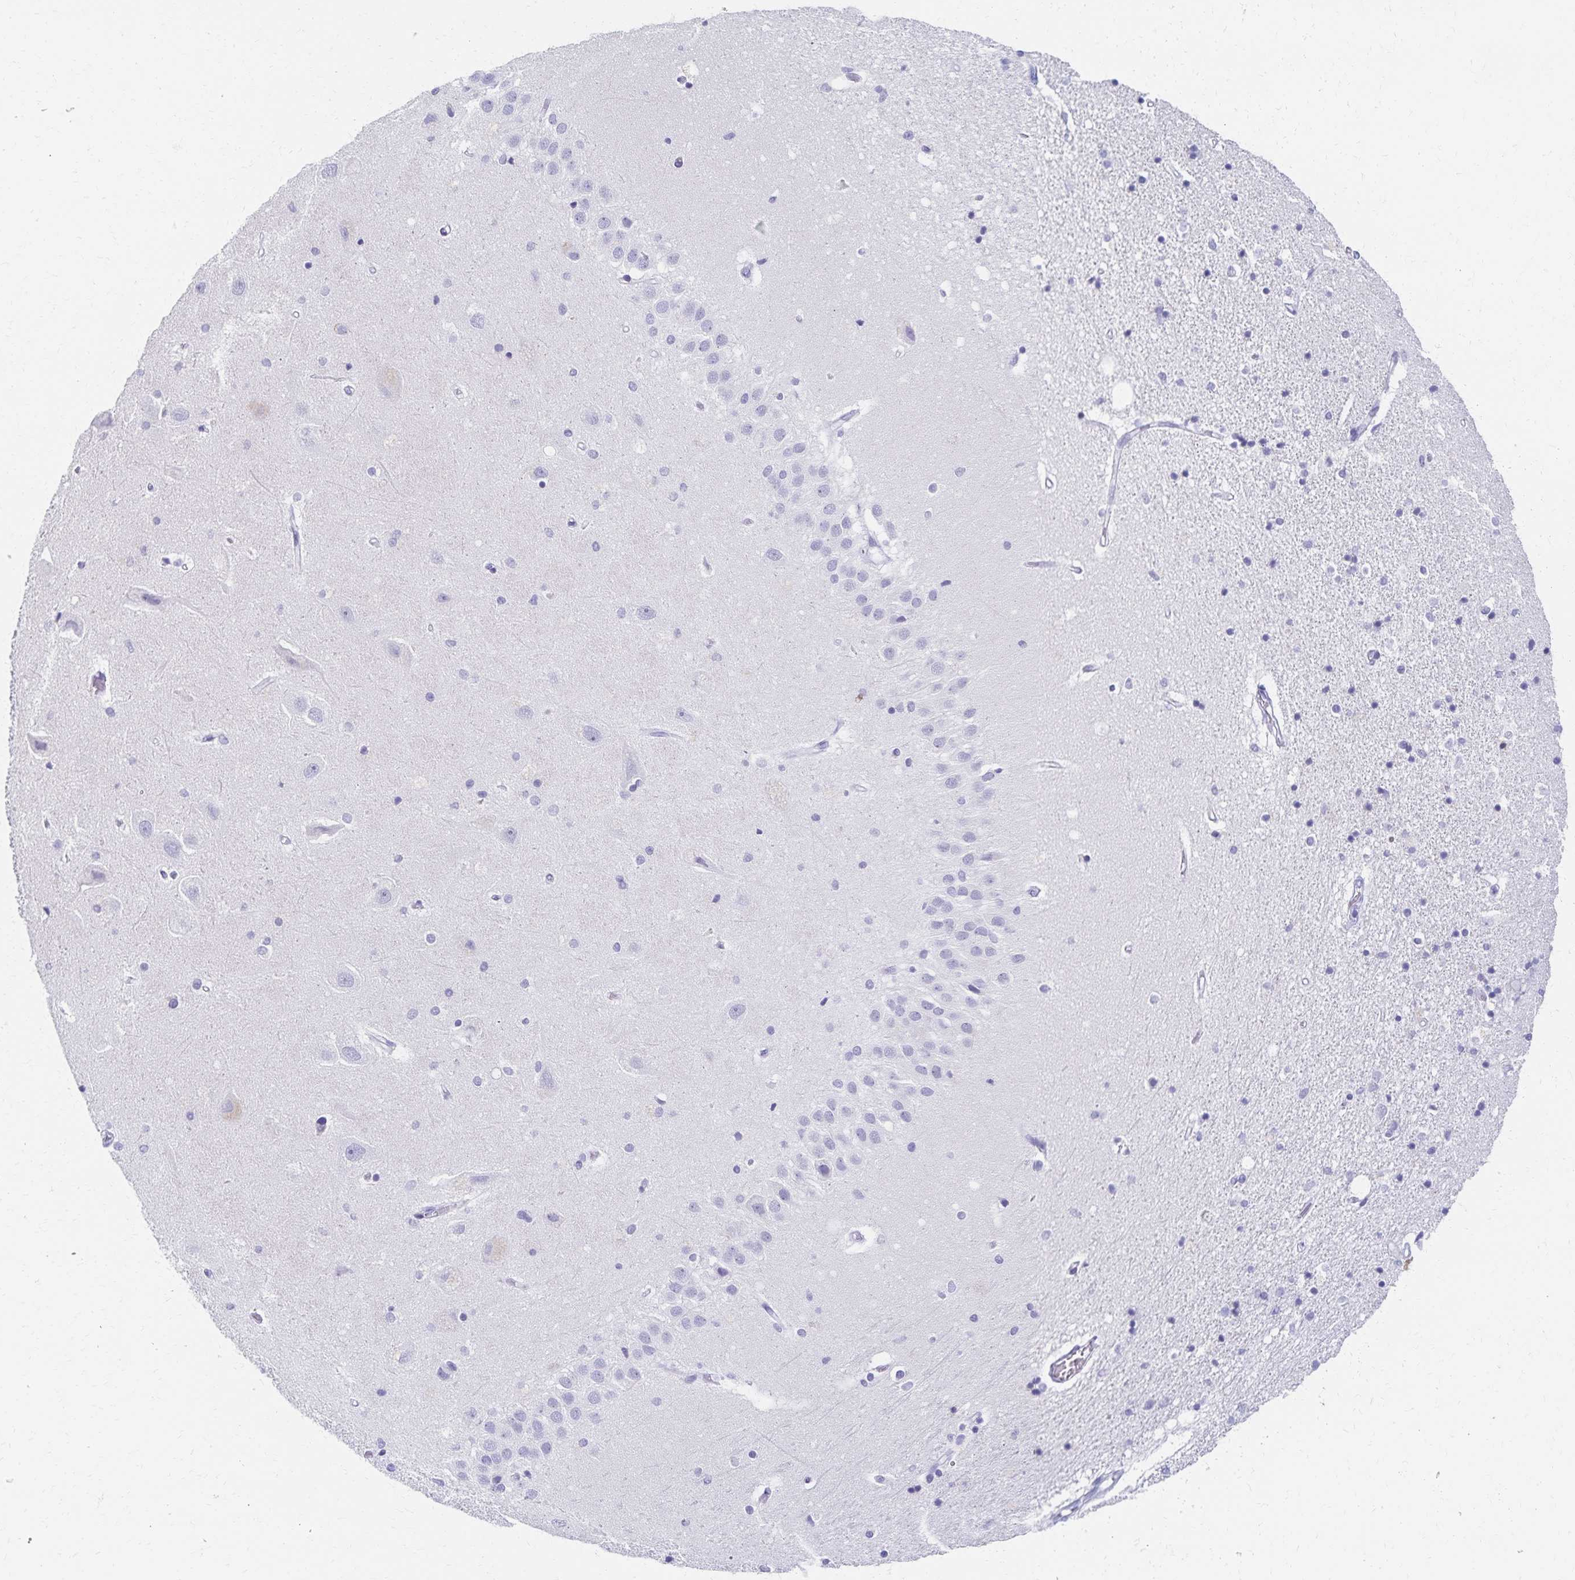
{"staining": {"intensity": "negative", "quantity": "none", "location": "none"}, "tissue": "hippocampus", "cell_type": "Glial cells", "image_type": "normal", "snomed": [{"axis": "morphology", "description": "Normal tissue, NOS"}, {"axis": "topography", "description": "Hippocampus"}], "caption": "This photomicrograph is of normal hippocampus stained with immunohistochemistry (IHC) to label a protein in brown with the nuclei are counter-stained blue. There is no positivity in glial cells. (Brightfield microscopy of DAB (3,3'-diaminobenzidine) IHC at high magnification).", "gene": "C2orf50", "patient": {"sex": "male", "age": 63}}